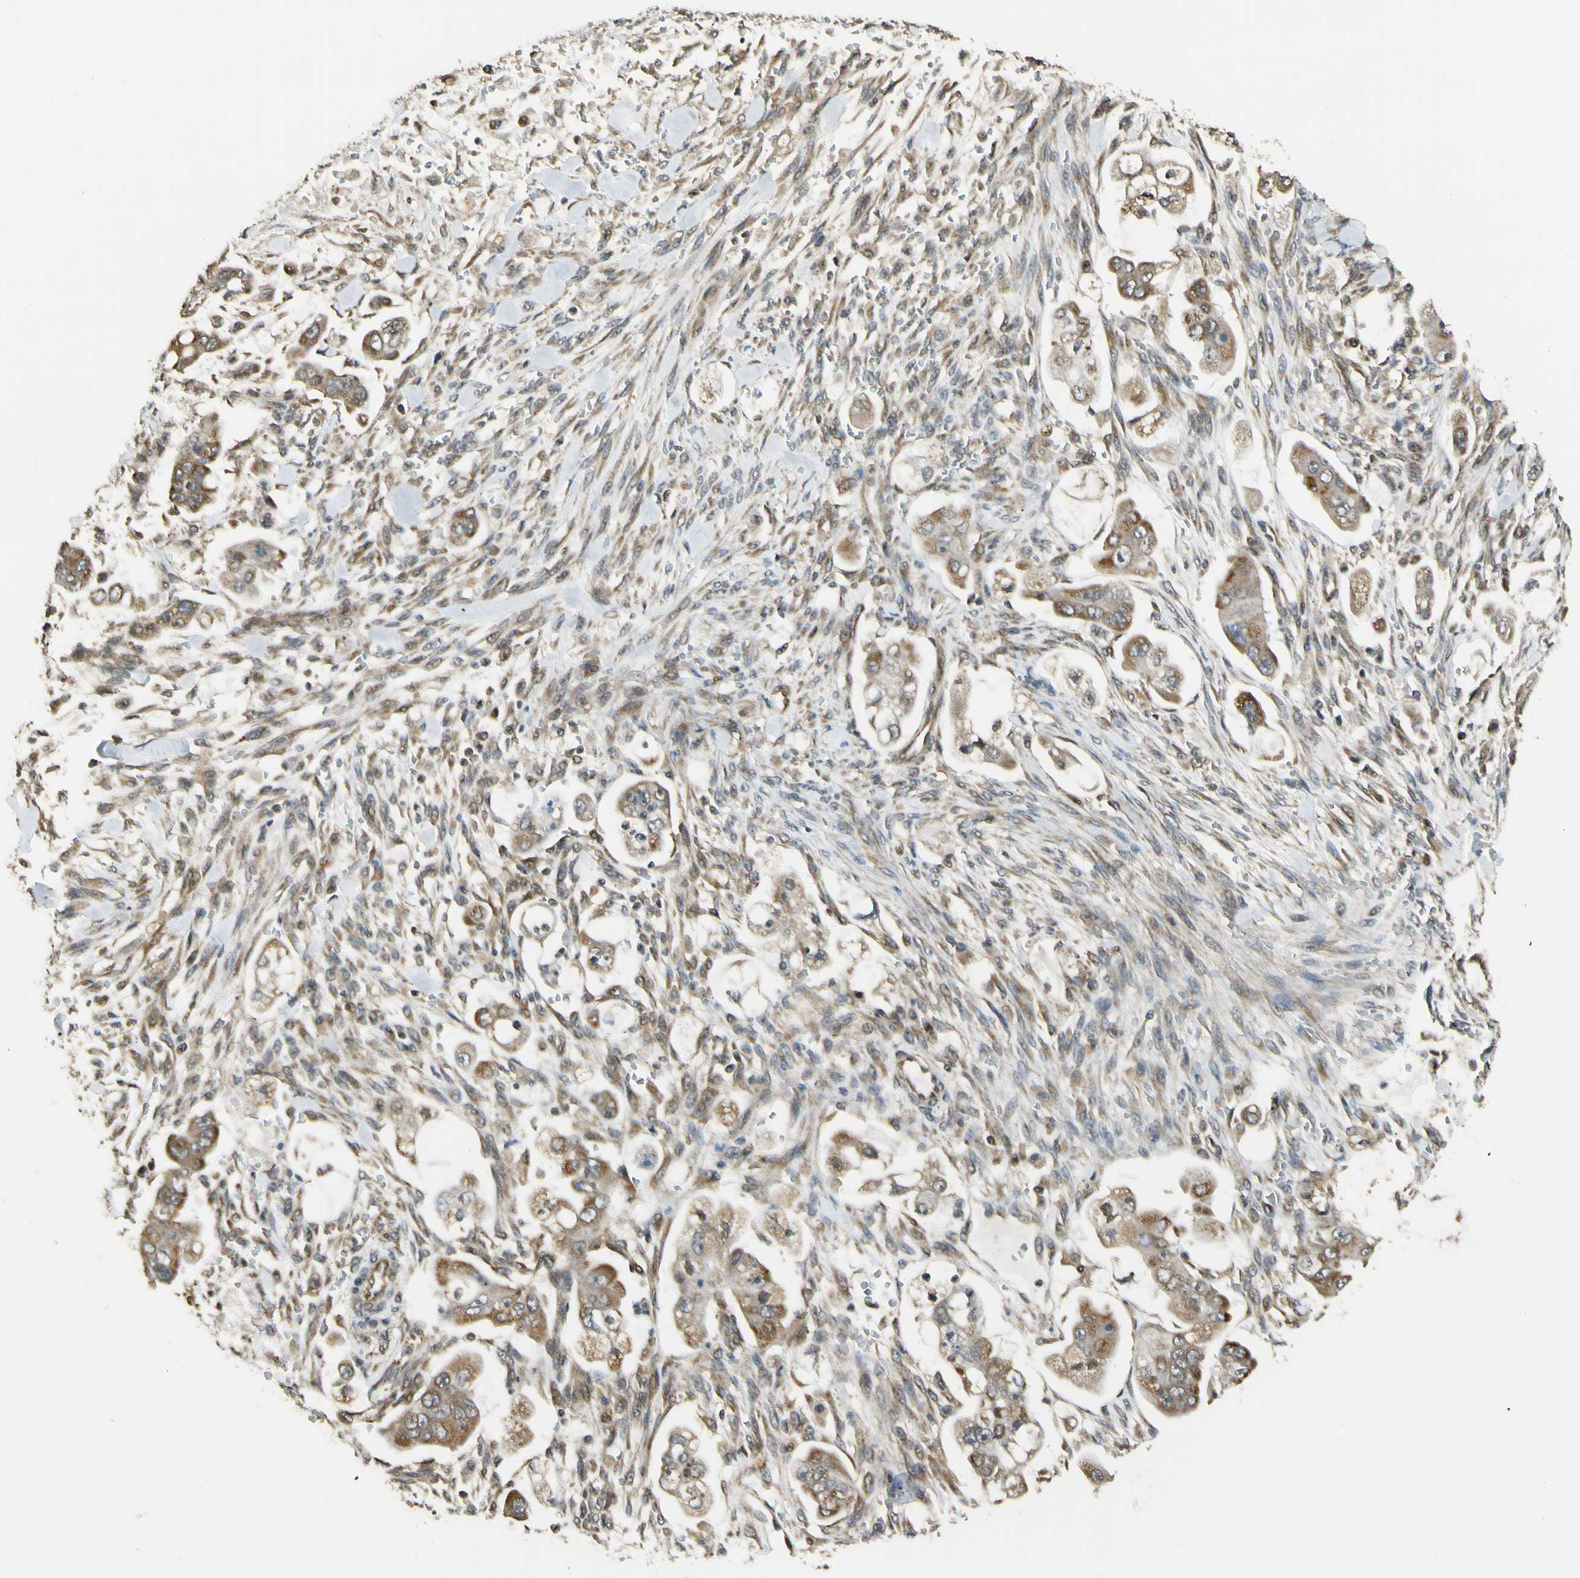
{"staining": {"intensity": "moderate", "quantity": ">75%", "location": "cytoplasmic/membranous"}, "tissue": "stomach cancer", "cell_type": "Tumor cells", "image_type": "cancer", "snomed": [{"axis": "morphology", "description": "Adenocarcinoma, NOS"}, {"axis": "topography", "description": "Stomach"}], "caption": "Protein staining of stomach cancer (adenocarcinoma) tissue displays moderate cytoplasmic/membranous expression in approximately >75% of tumor cells. The staining was performed using DAB (3,3'-diaminobenzidine), with brown indicating positive protein expression. Nuclei are stained blue with hematoxylin.", "gene": "LAMTOR1", "patient": {"sex": "male", "age": 62}}